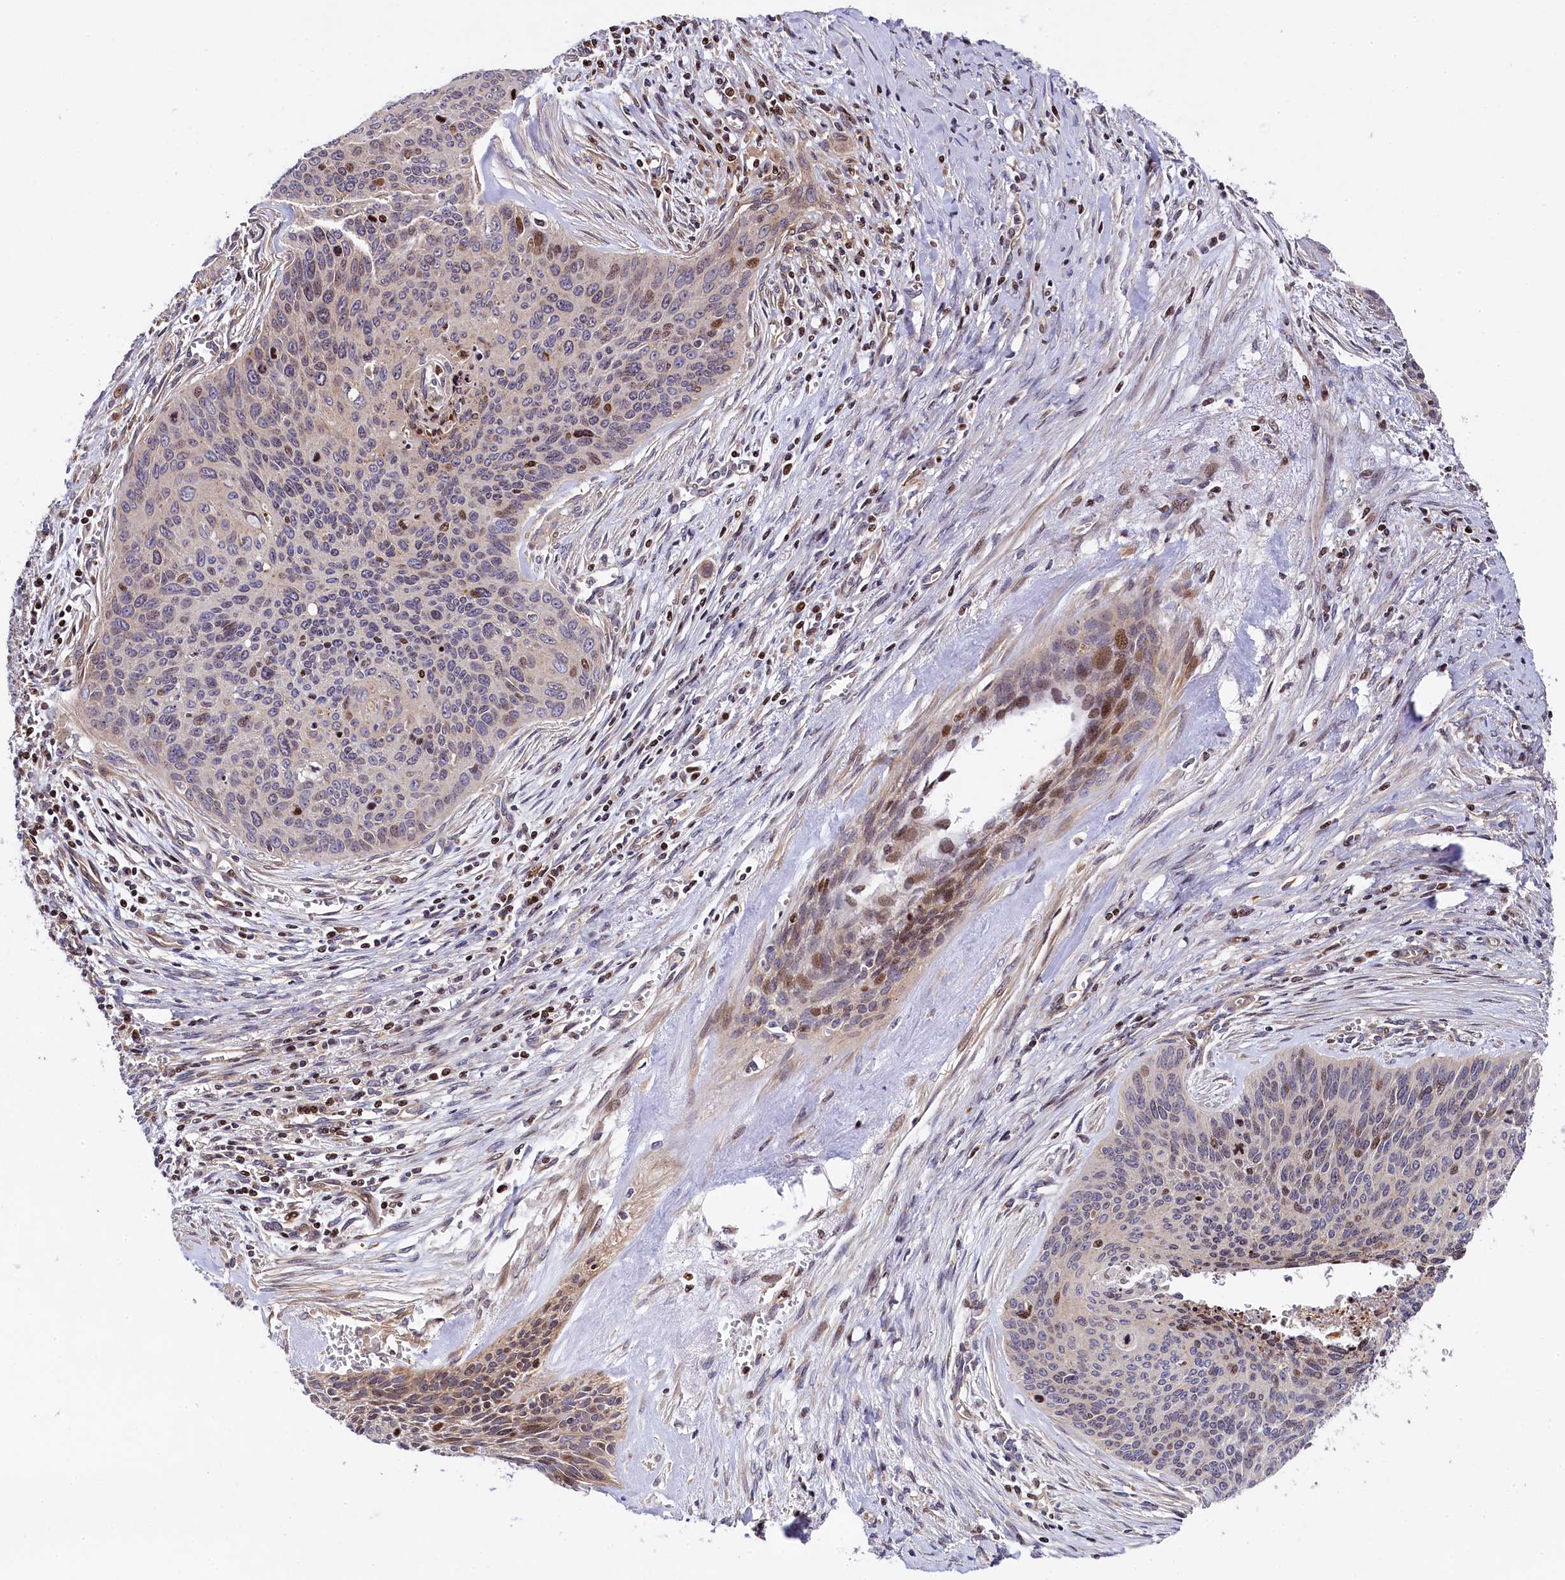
{"staining": {"intensity": "moderate", "quantity": "<25%", "location": "nuclear"}, "tissue": "cervical cancer", "cell_type": "Tumor cells", "image_type": "cancer", "snomed": [{"axis": "morphology", "description": "Squamous cell carcinoma, NOS"}, {"axis": "topography", "description": "Cervix"}], "caption": "This micrograph shows cervical cancer stained with immunohistochemistry (IHC) to label a protein in brown. The nuclear of tumor cells show moderate positivity for the protein. Nuclei are counter-stained blue.", "gene": "TGDS", "patient": {"sex": "female", "age": 55}}